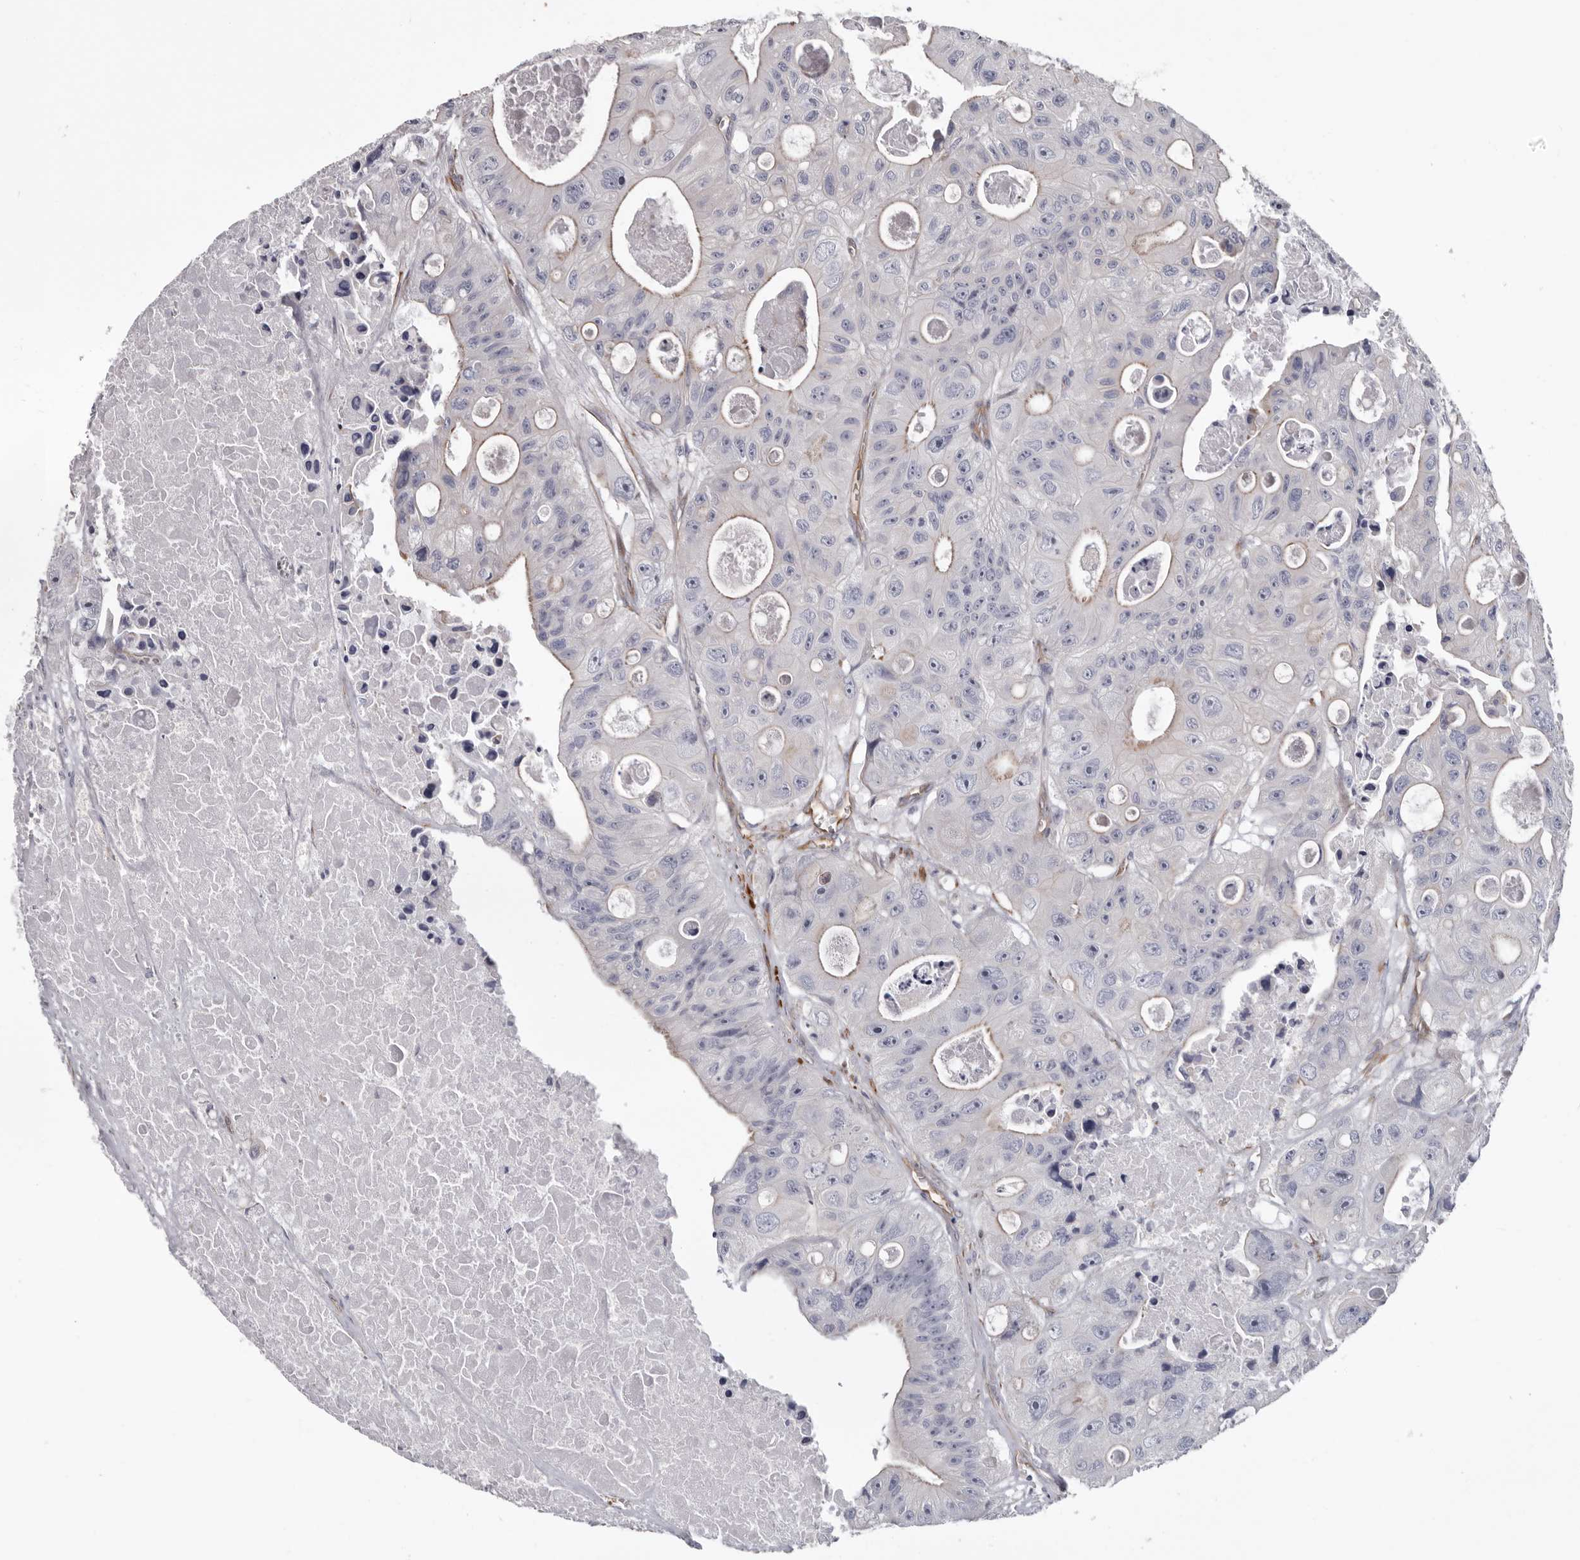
{"staining": {"intensity": "weak", "quantity": "<25%", "location": "cytoplasmic/membranous"}, "tissue": "colorectal cancer", "cell_type": "Tumor cells", "image_type": "cancer", "snomed": [{"axis": "morphology", "description": "Adenocarcinoma, NOS"}, {"axis": "topography", "description": "Colon"}], "caption": "IHC photomicrograph of human adenocarcinoma (colorectal) stained for a protein (brown), which reveals no staining in tumor cells. Nuclei are stained in blue.", "gene": "ADGRL4", "patient": {"sex": "female", "age": 46}}